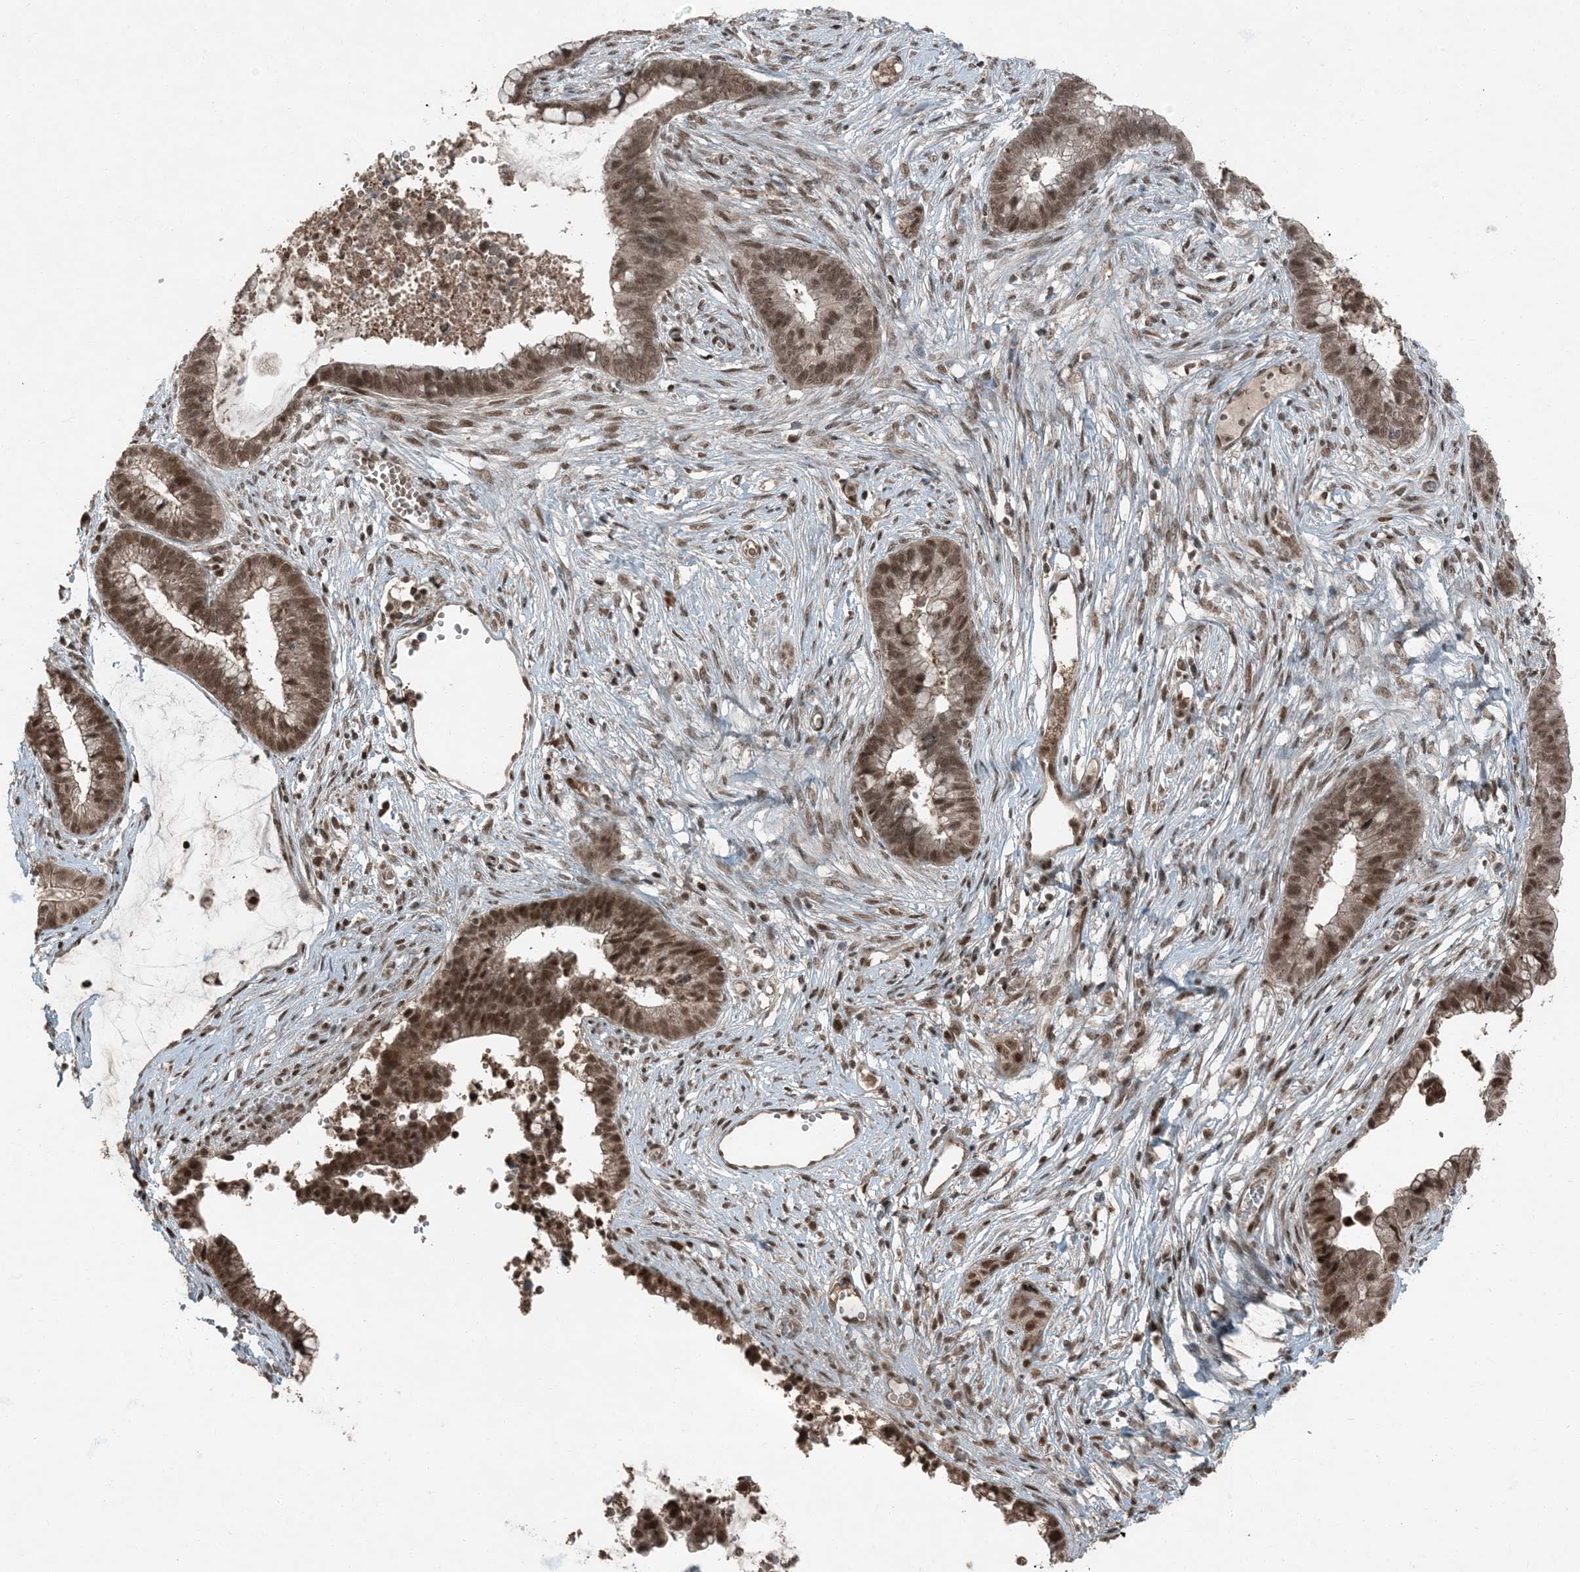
{"staining": {"intensity": "moderate", "quantity": ">75%", "location": "cytoplasmic/membranous,nuclear"}, "tissue": "cervical cancer", "cell_type": "Tumor cells", "image_type": "cancer", "snomed": [{"axis": "morphology", "description": "Adenocarcinoma, NOS"}, {"axis": "topography", "description": "Cervix"}], "caption": "Brown immunohistochemical staining in human cervical cancer exhibits moderate cytoplasmic/membranous and nuclear expression in approximately >75% of tumor cells. (Brightfield microscopy of DAB IHC at high magnification).", "gene": "TRAPPC12", "patient": {"sex": "female", "age": 44}}